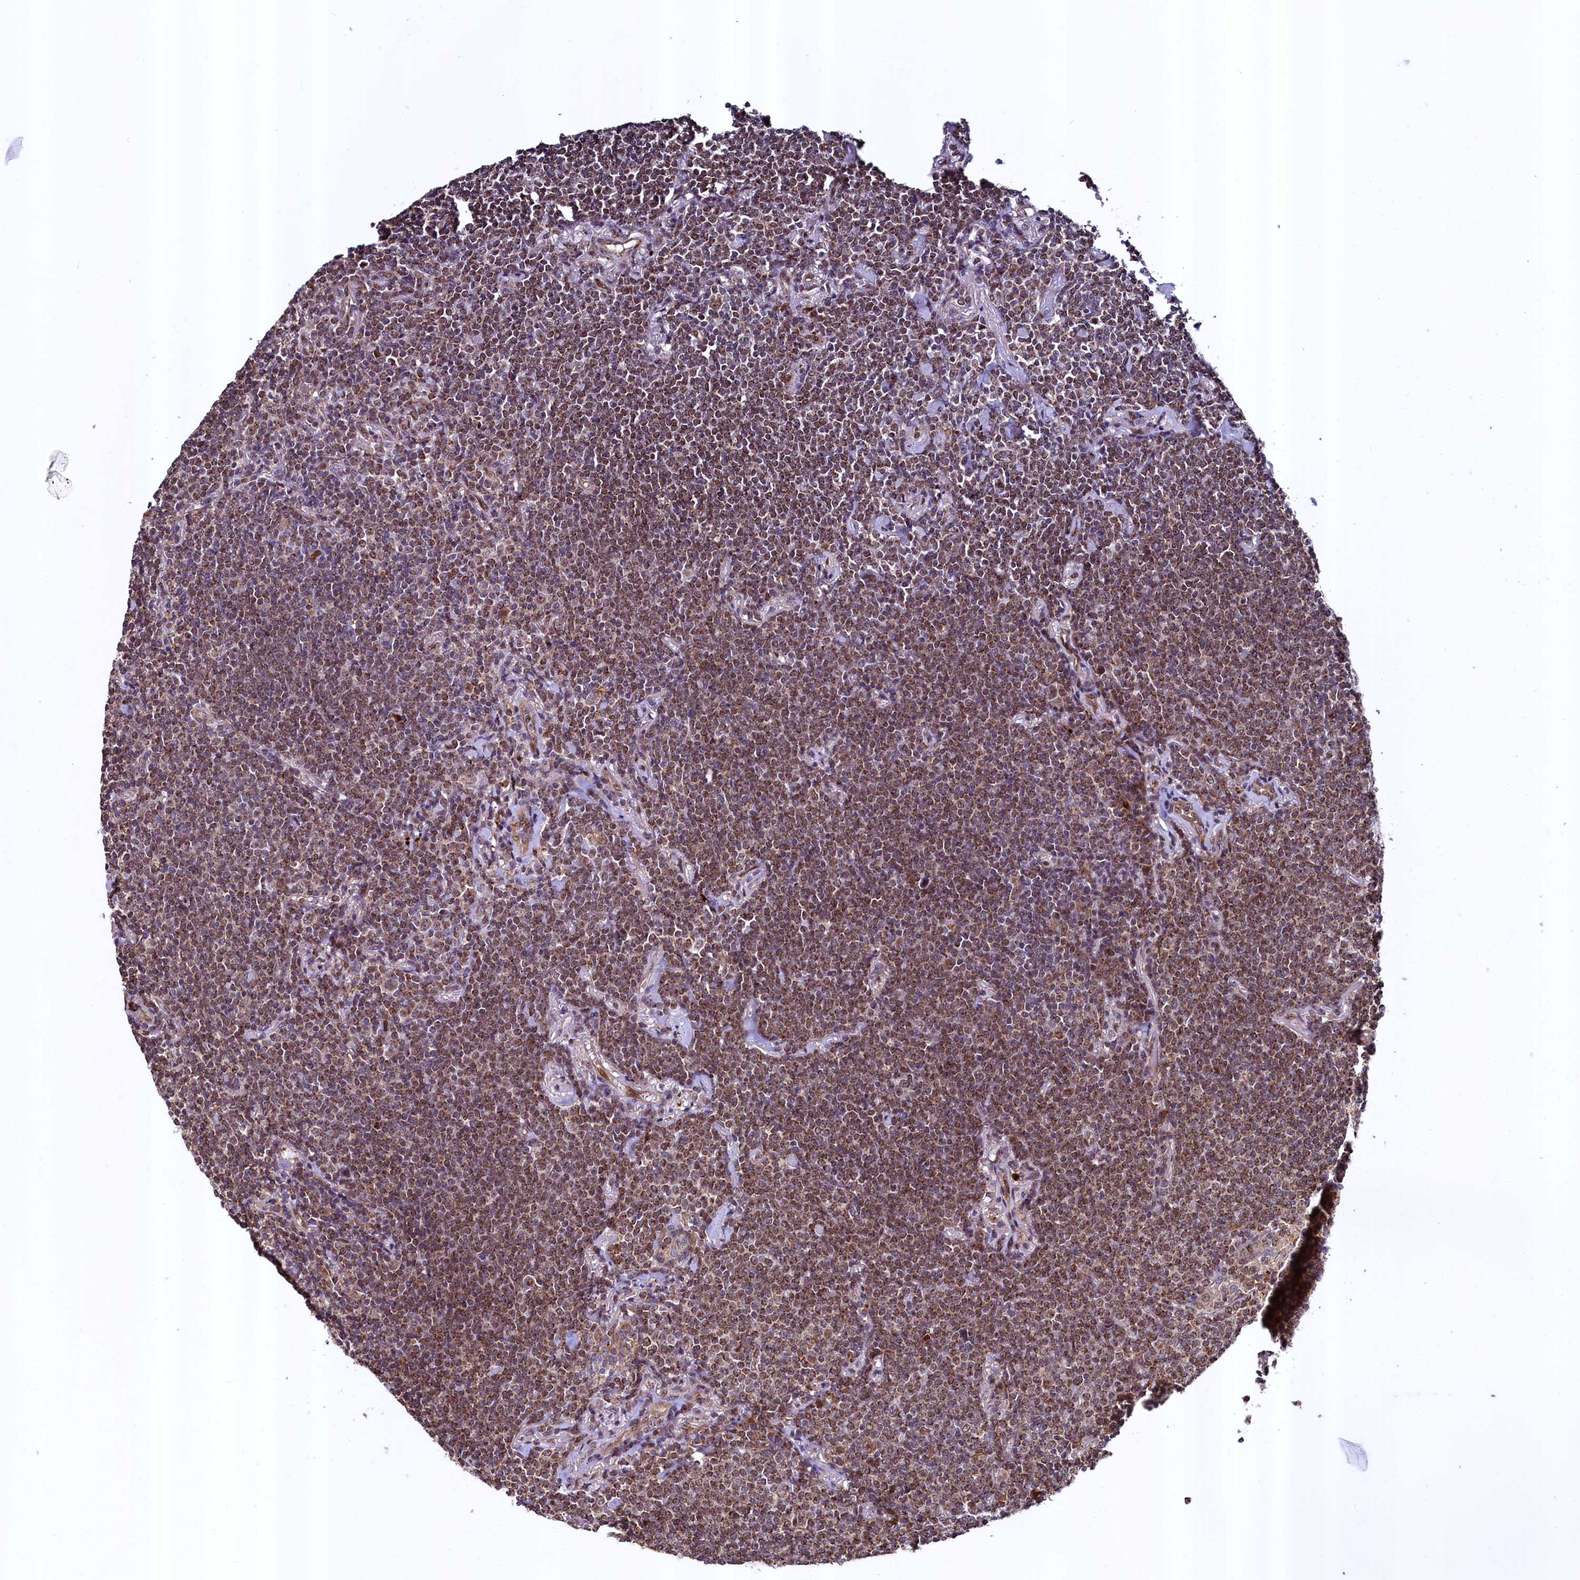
{"staining": {"intensity": "moderate", "quantity": ">75%", "location": "cytoplasmic/membranous"}, "tissue": "lymphoma", "cell_type": "Tumor cells", "image_type": "cancer", "snomed": [{"axis": "morphology", "description": "Malignant lymphoma, non-Hodgkin's type, Low grade"}, {"axis": "topography", "description": "Lung"}], "caption": "Moderate cytoplasmic/membranous positivity for a protein is identified in approximately >75% of tumor cells of malignant lymphoma, non-Hodgkin's type (low-grade) using immunohistochemistry.", "gene": "ZNF577", "patient": {"sex": "female", "age": 71}}